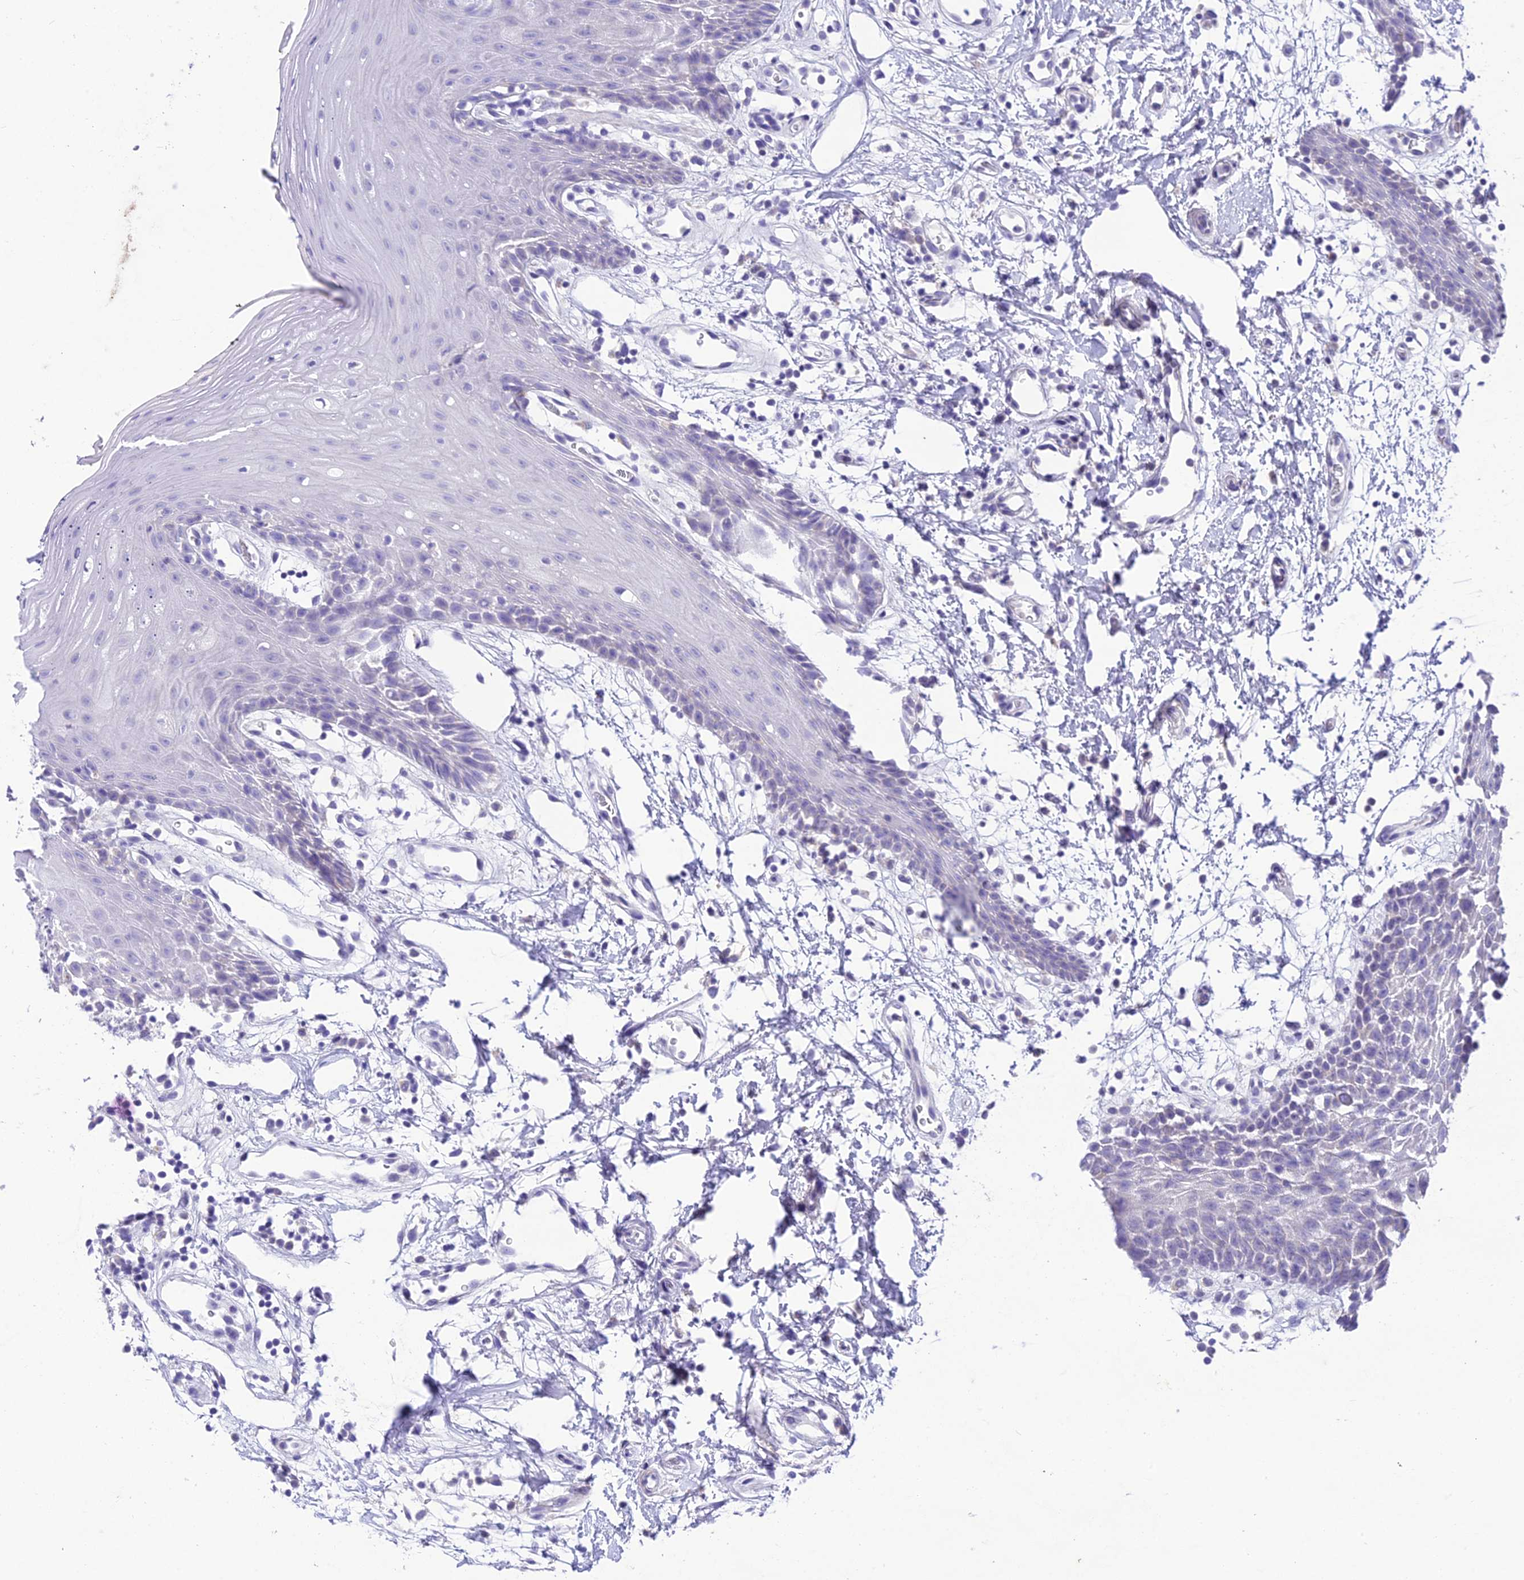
{"staining": {"intensity": "negative", "quantity": "none", "location": "none"}, "tissue": "oral mucosa", "cell_type": "Squamous epithelial cells", "image_type": "normal", "snomed": [{"axis": "morphology", "description": "Normal tissue, NOS"}, {"axis": "topography", "description": "Oral tissue"}, {"axis": "topography", "description": "Tounge, NOS"}], "caption": "DAB immunohistochemical staining of unremarkable human oral mucosa displays no significant positivity in squamous epithelial cells. (Stains: DAB IHC with hematoxylin counter stain, Microscopy: brightfield microscopy at high magnification).", "gene": "MIIP", "patient": {"sex": "female", "age": 59}}